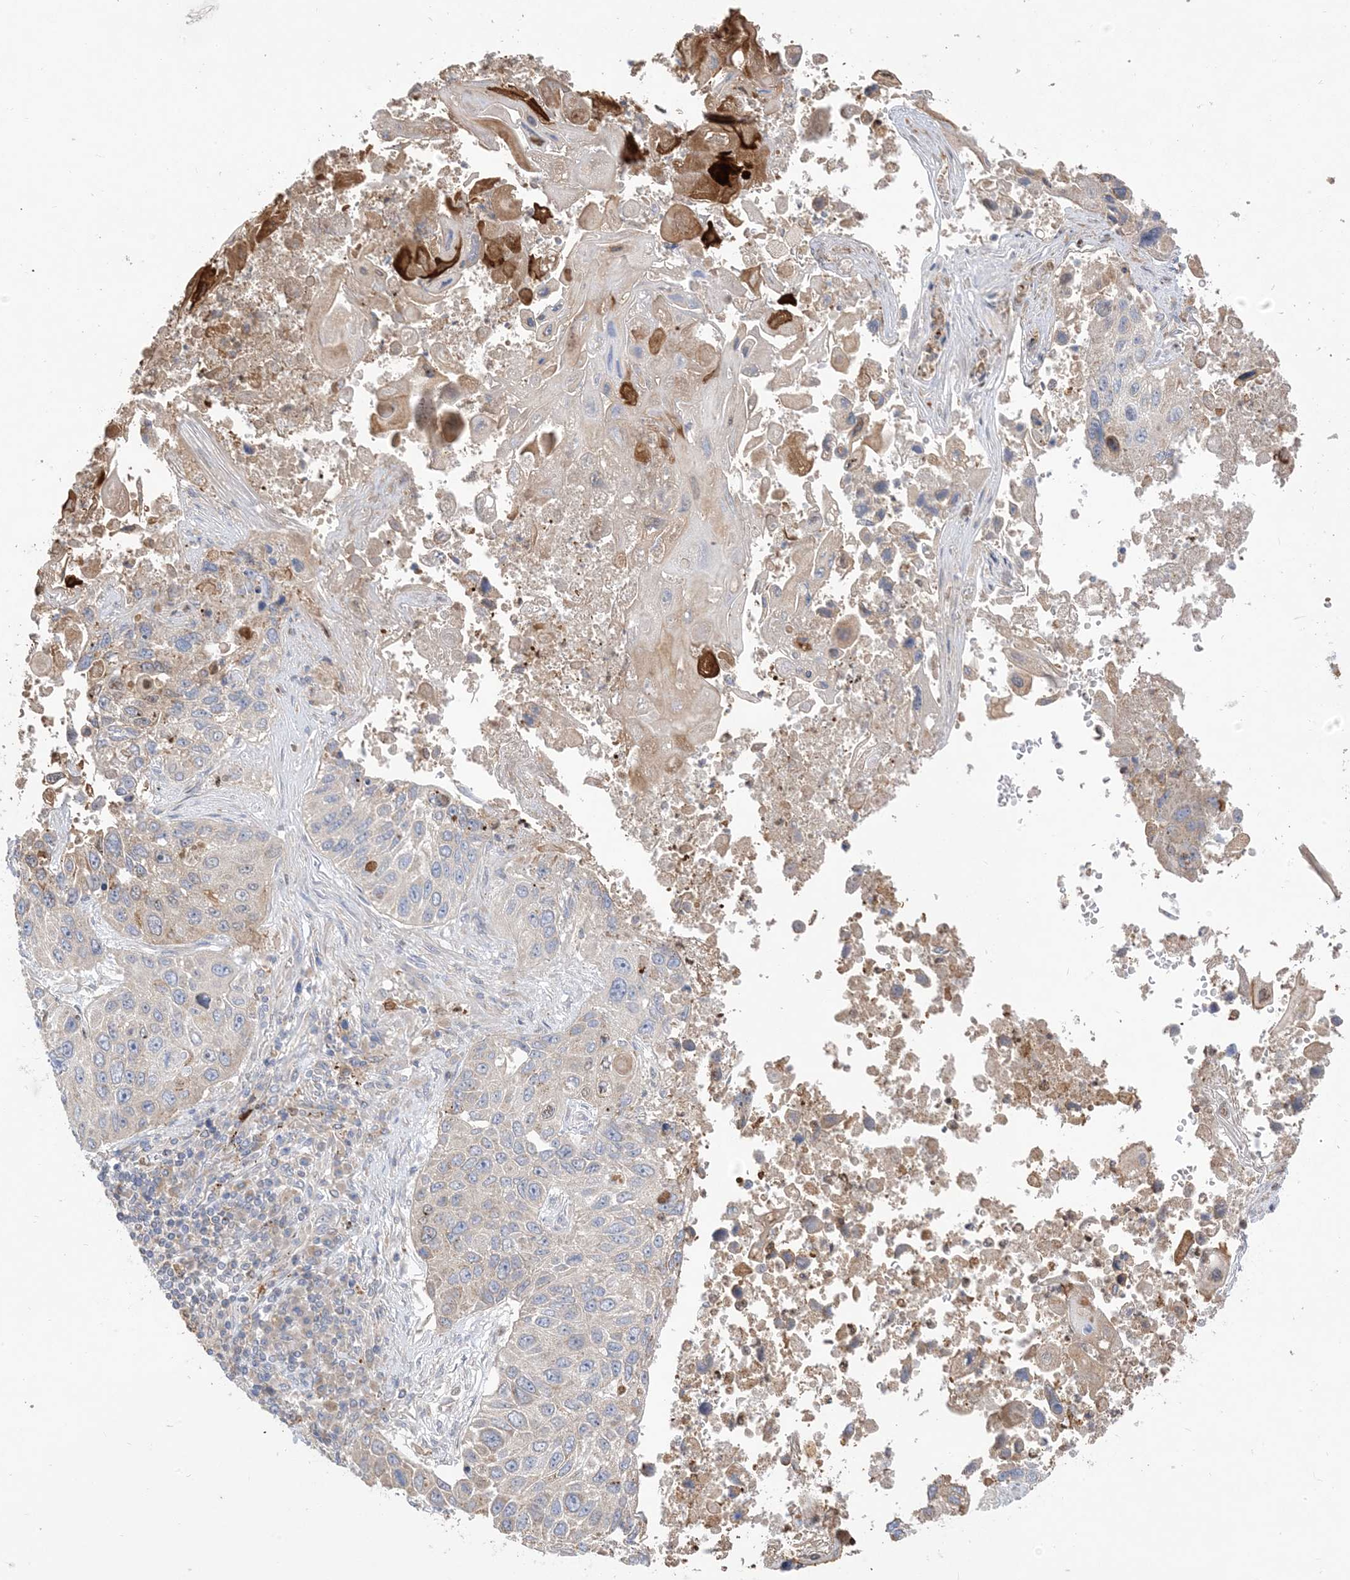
{"staining": {"intensity": "weak", "quantity": "<25%", "location": "cytoplasmic/membranous"}, "tissue": "lung cancer", "cell_type": "Tumor cells", "image_type": "cancer", "snomed": [{"axis": "morphology", "description": "Squamous cell carcinoma, NOS"}, {"axis": "topography", "description": "Lung"}], "caption": "Immunohistochemistry (IHC) histopathology image of neoplastic tissue: human lung cancer (squamous cell carcinoma) stained with DAB (3,3'-diaminobenzidine) shows no significant protein staining in tumor cells.", "gene": "DPP9", "patient": {"sex": "male", "age": 61}}